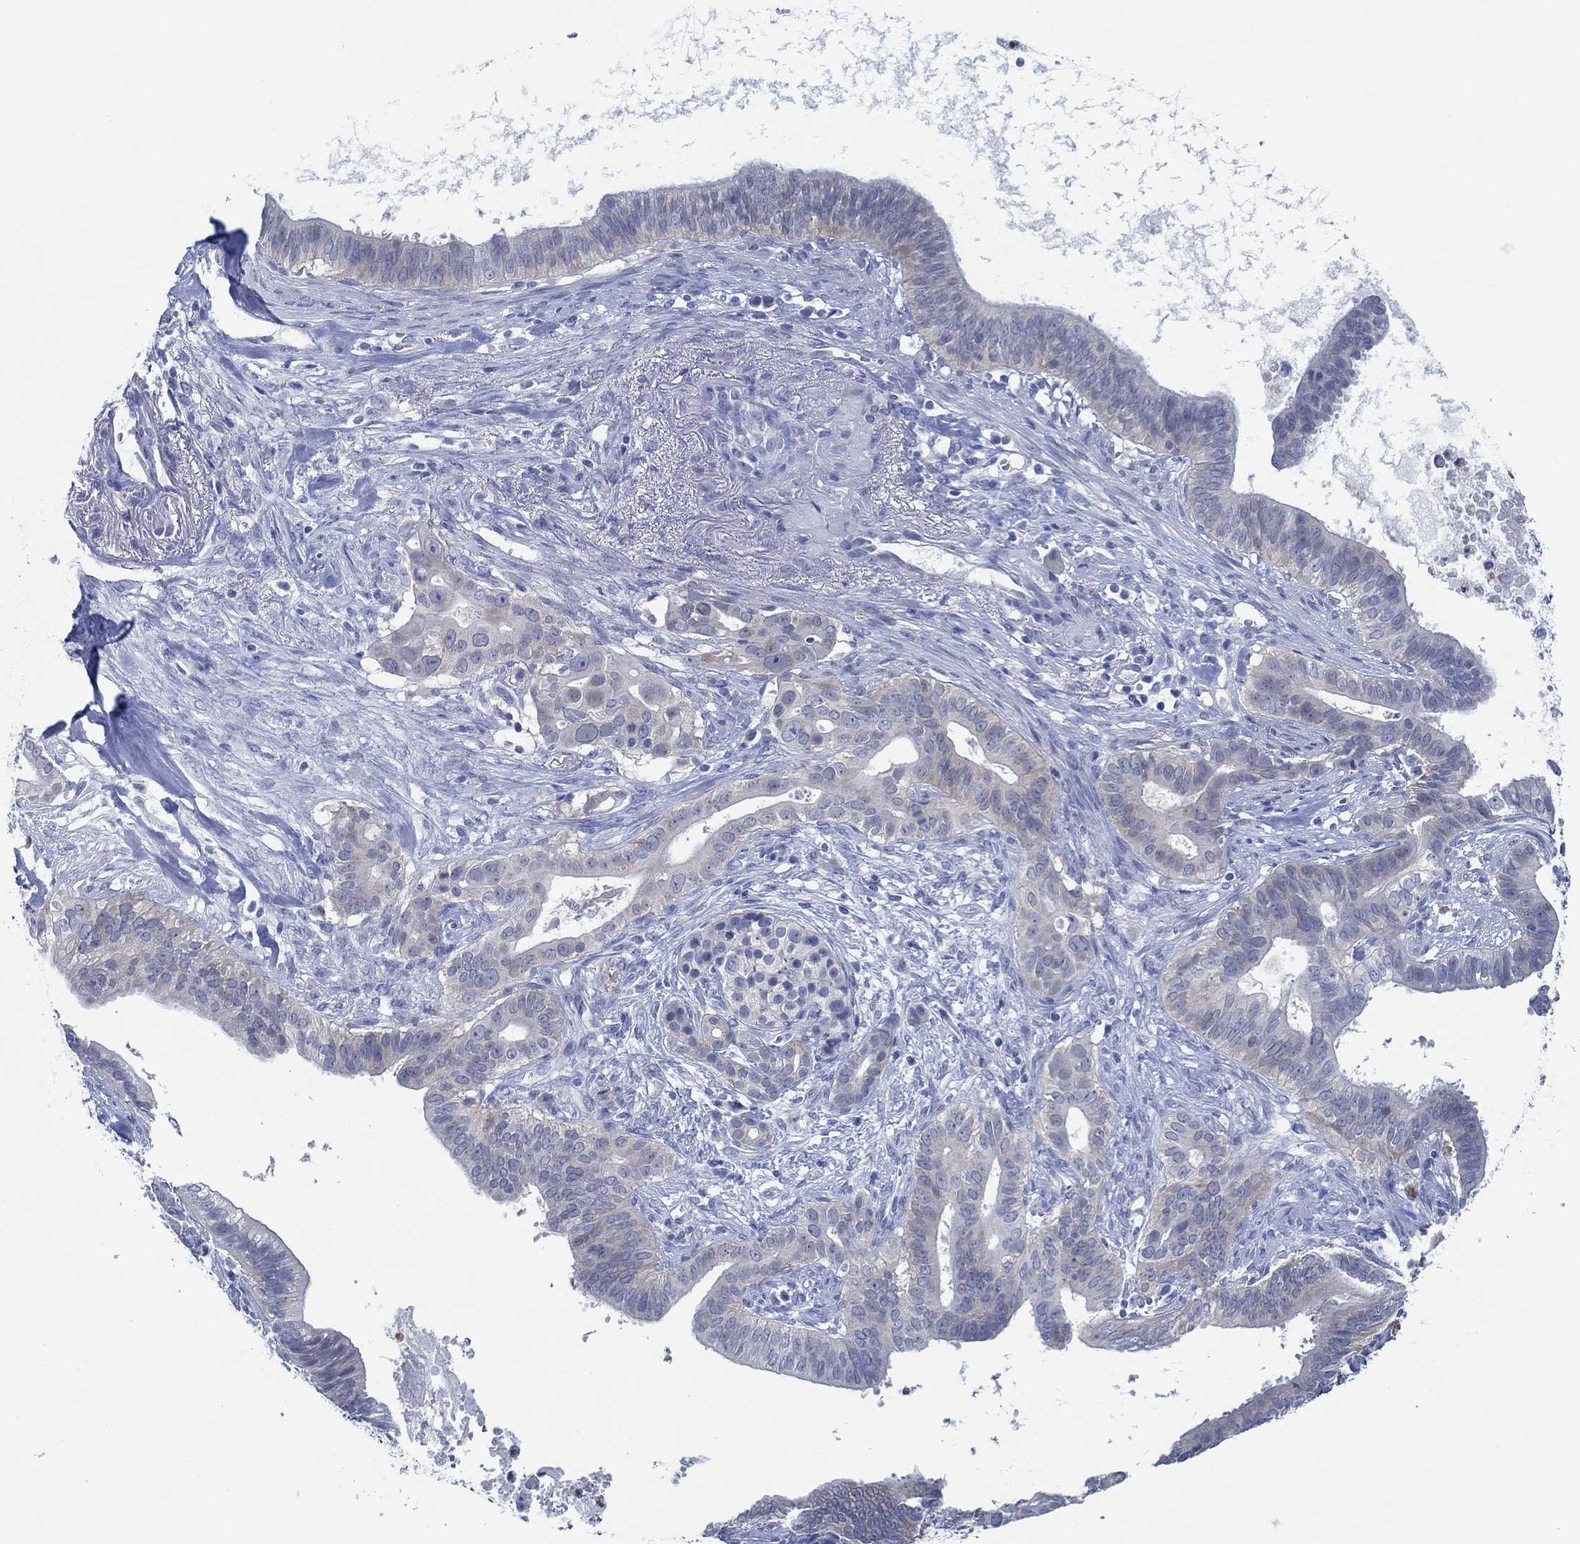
{"staining": {"intensity": "weak", "quantity": "<25%", "location": "cytoplasmic/membranous"}, "tissue": "pancreatic cancer", "cell_type": "Tumor cells", "image_type": "cancer", "snomed": [{"axis": "morphology", "description": "Adenocarcinoma, NOS"}, {"axis": "topography", "description": "Pancreas"}], "caption": "This is an immunohistochemistry histopathology image of human pancreatic cancer (adenocarcinoma). There is no expression in tumor cells.", "gene": "ZNF671", "patient": {"sex": "male", "age": 61}}